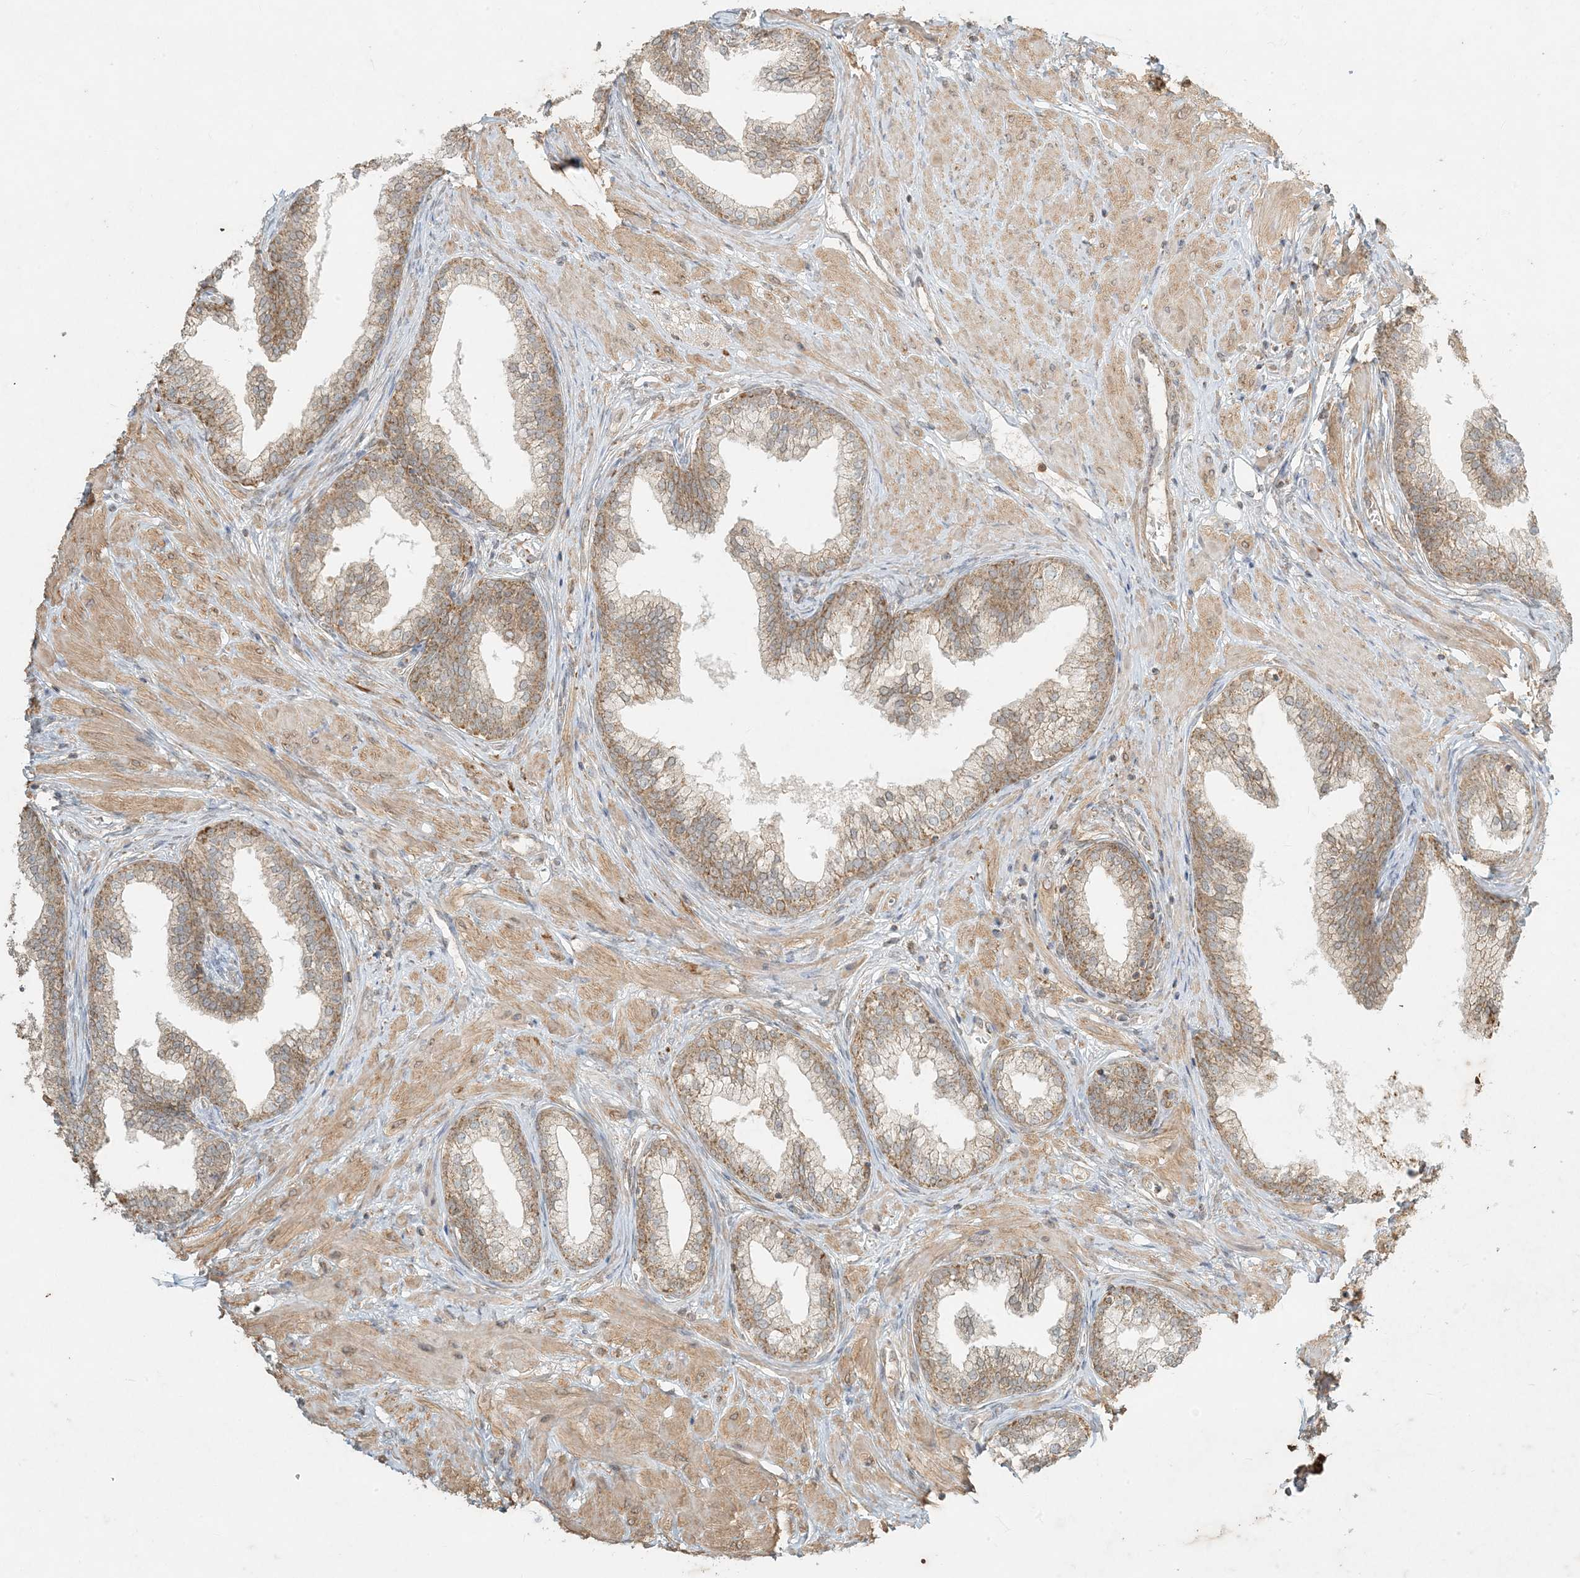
{"staining": {"intensity": "moderate", "quantity": ">75%", "location": "cytoplasmic/membranous"}, "tissue": "prostate", "cell_type": "Glandular cells", "image_type": "normal", "snomed": [{"axis": "morphology", "description": "Normal tissue, NOS"}, {"axis": "morphology", "description": "Urothelial carcinoma, Low grade"}, {"axis": "topography", "description": "Urinary bladder"}, {"axis": "topography", "description": "Prostate"}], "caption": "Immunohistochemical staining of unremarkable human prostate shows >75% levels of moderate cytoplasmic/membranous protein staining in about >75% of glandular cells.", "gene": "MCOLN1", "patient": {"sex": "male", "age": 60}}